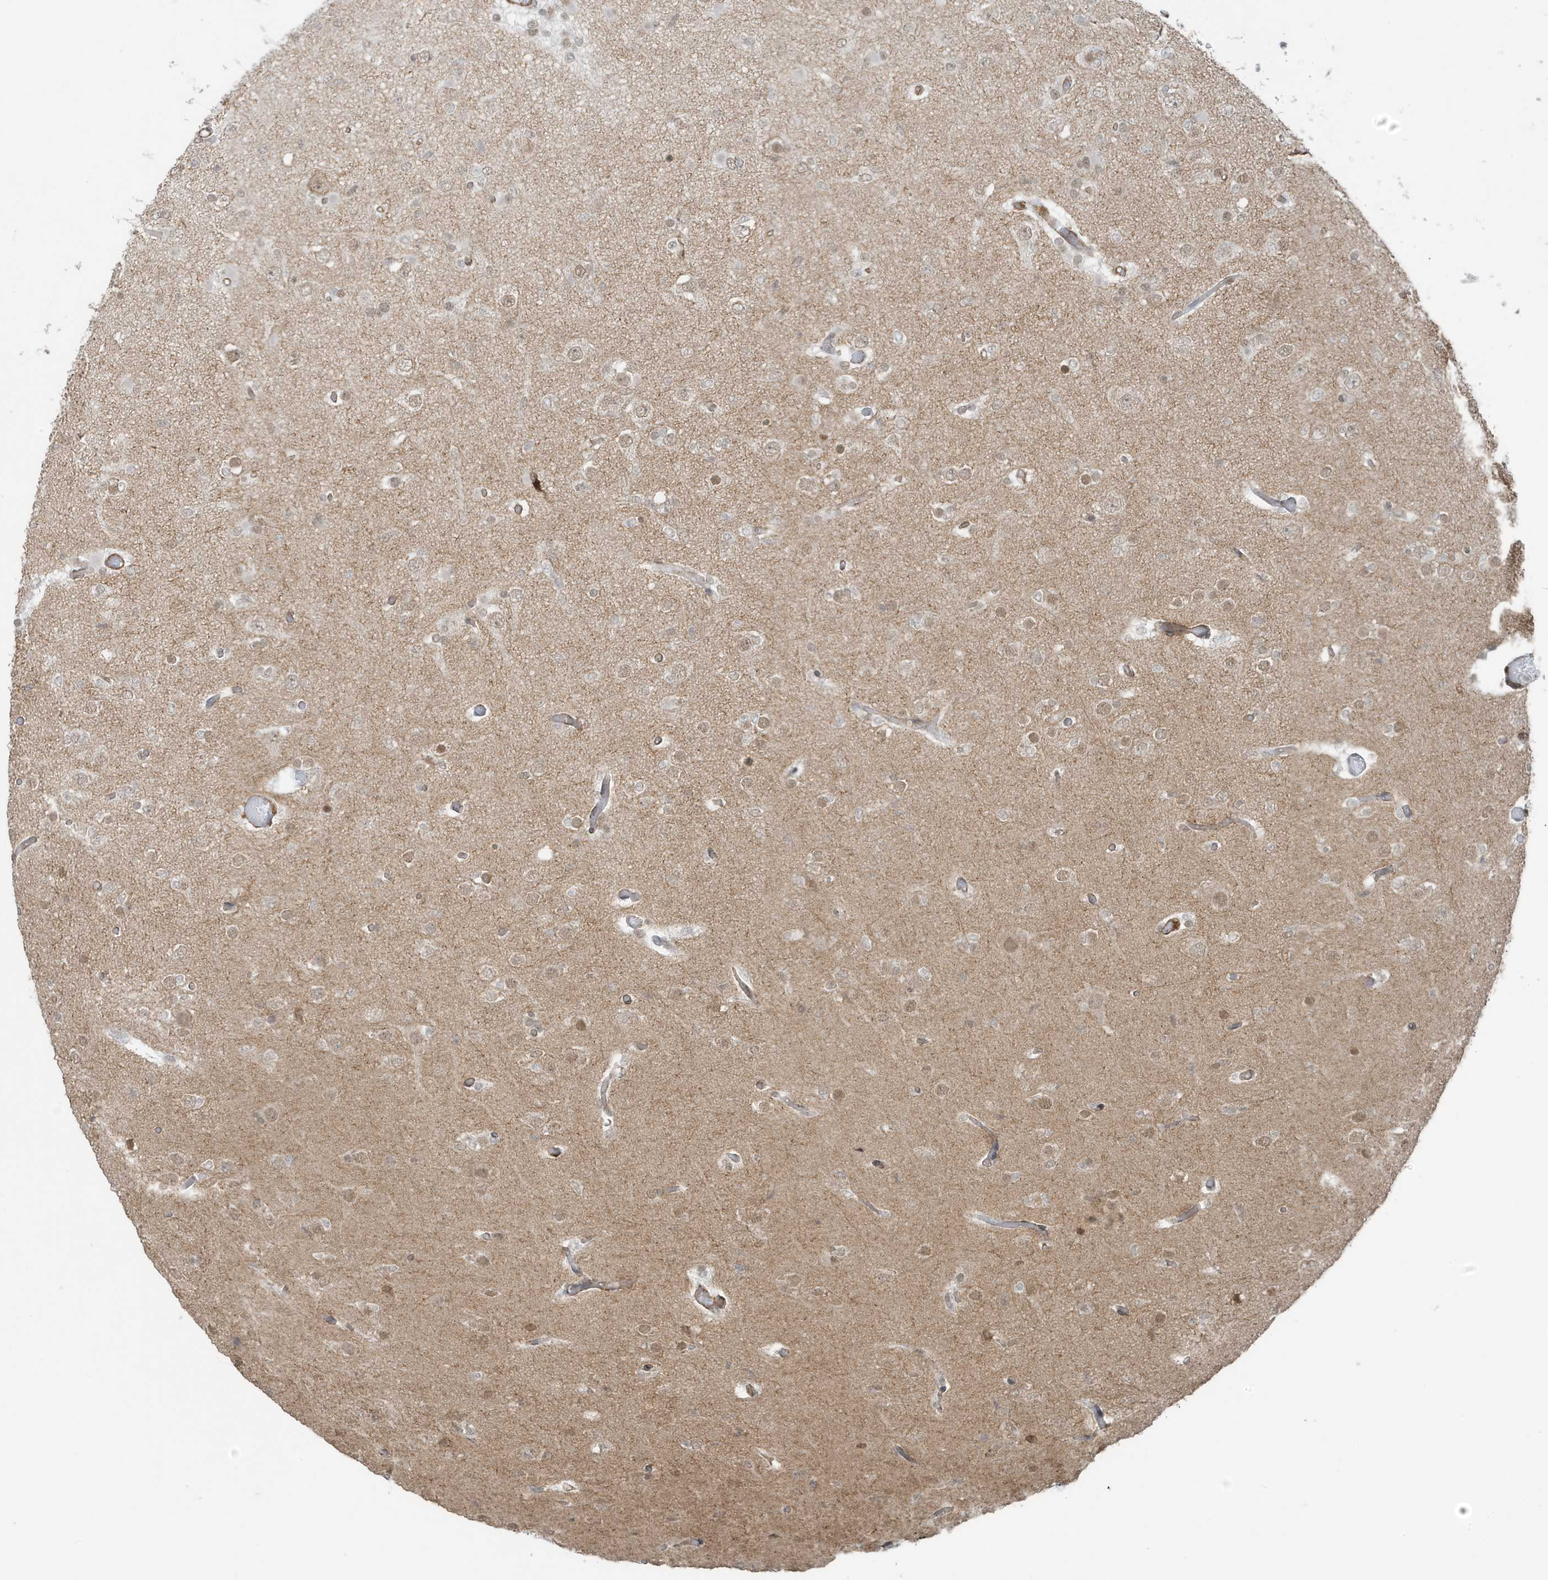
{"staining": {"intensity": "weak", "quantity": "<25%", "location": "cytoplasmic/membranous,nuclear"}, "tissue": "glioma", "cell_type": "Tumor cells", "image_type": "cancer", "snomed": [{"axis": "morphology", "description": "Glioma, malignant, Low grade"}, {"axis": "topography", "description": "Brain"}], "caption": "Tumor cells show no significant protein expression in glioma.", "gene": "CHCHD4", "patient": {"sex": "female", "age": 22}}